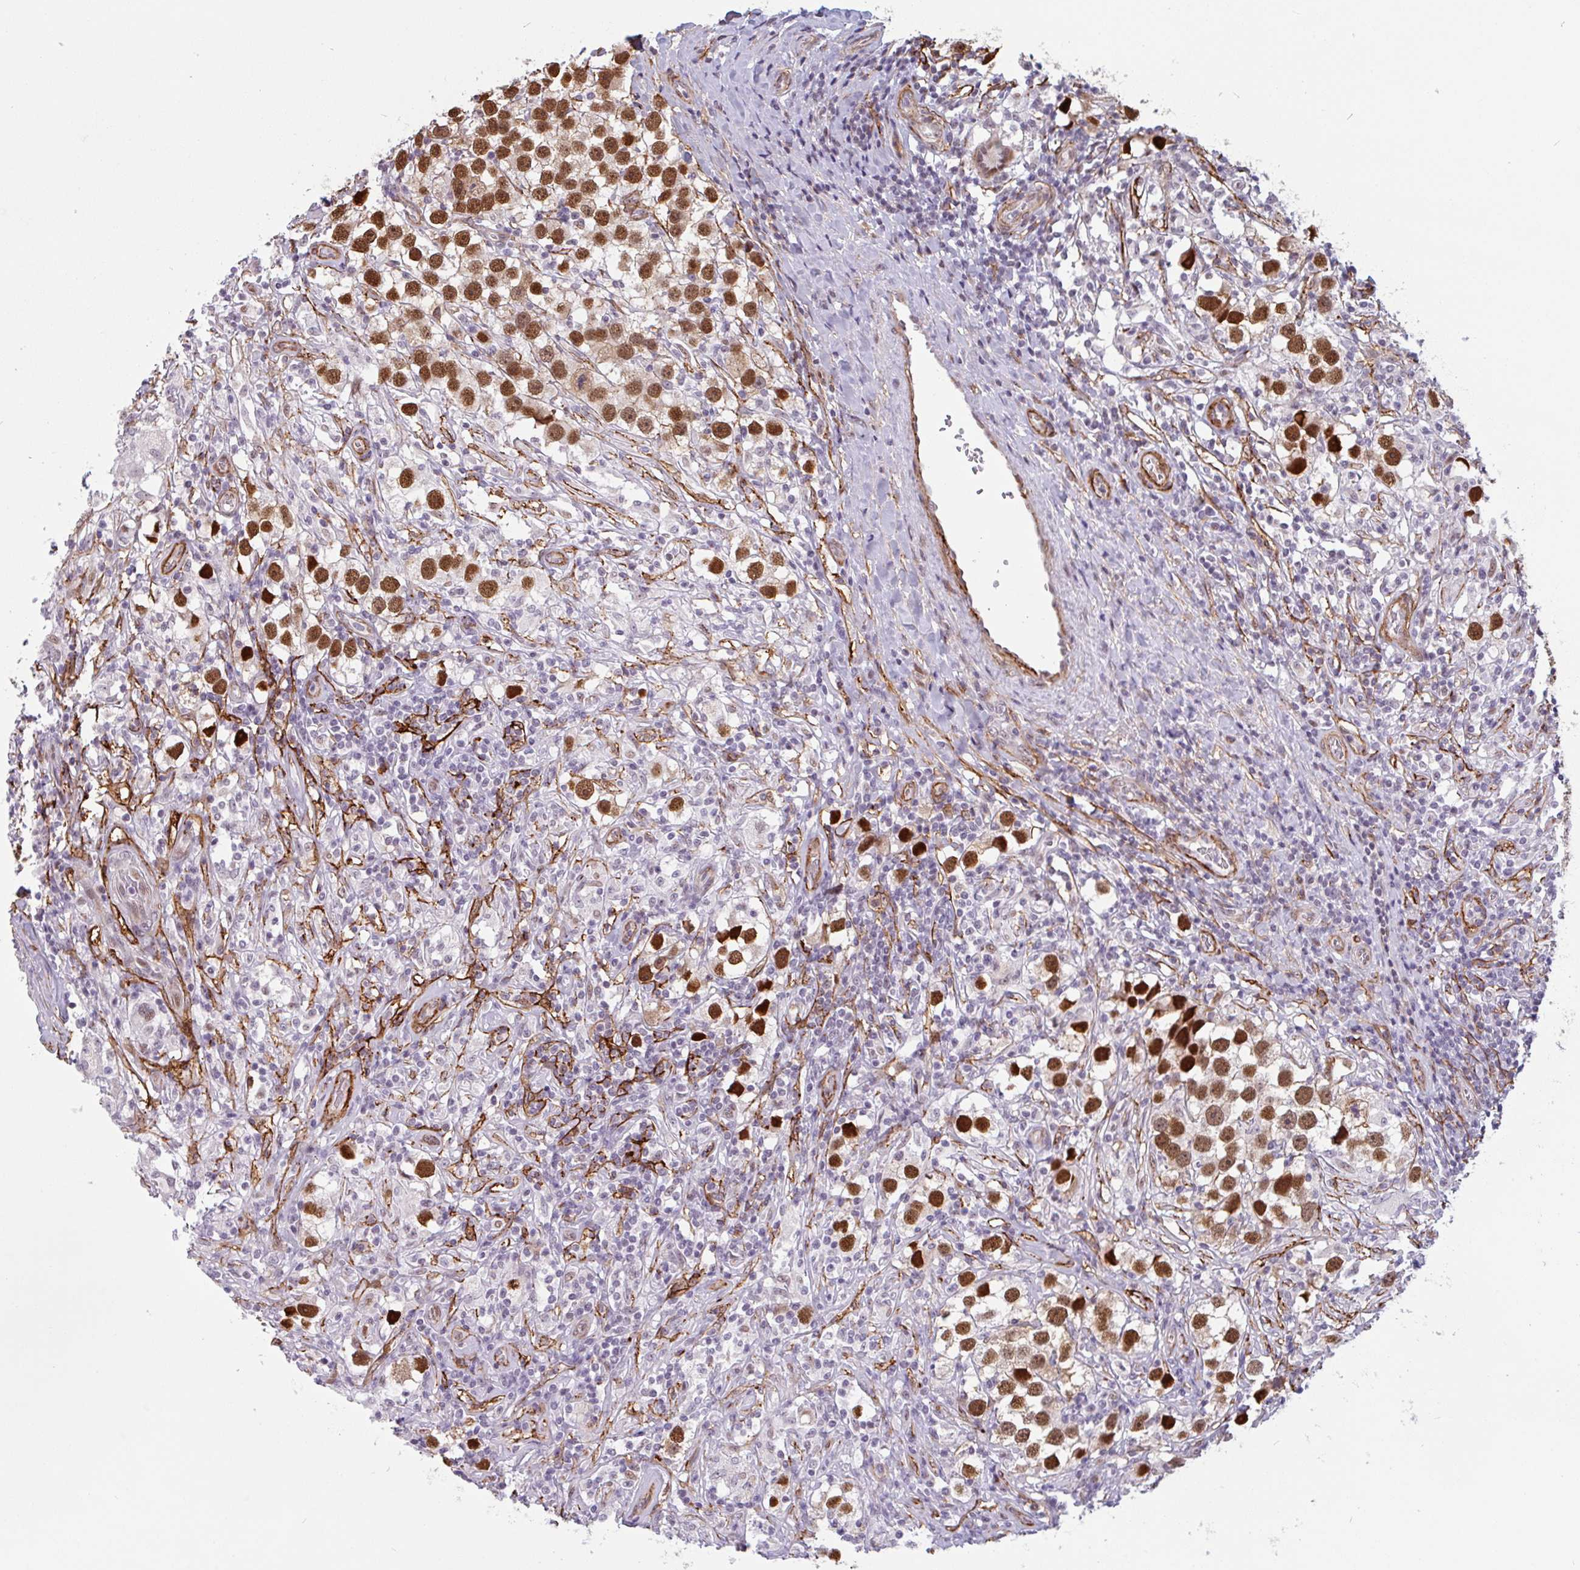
{"staining": {"intensity": "strong", "quantity": ">75%", "location": "nuclear"}, "tissue": "testis cancer", "cell_type": "Tumor cells", "image_type": "cancer", "snomed": [{"axis": "morphology", "description": "Seminoma, NOS"}, {"axis": "topography", "description": "Testis"}], "caption": "Immunohistochemistry (DAB (3,3'-diaminobenzidine)) staining of testis cancer (seminoma) demonstrates strong nuclear protein expression in about >75% of tumor cells.", "gene": "TMEM119", "patient": {"sex": "male", "age": 49}}